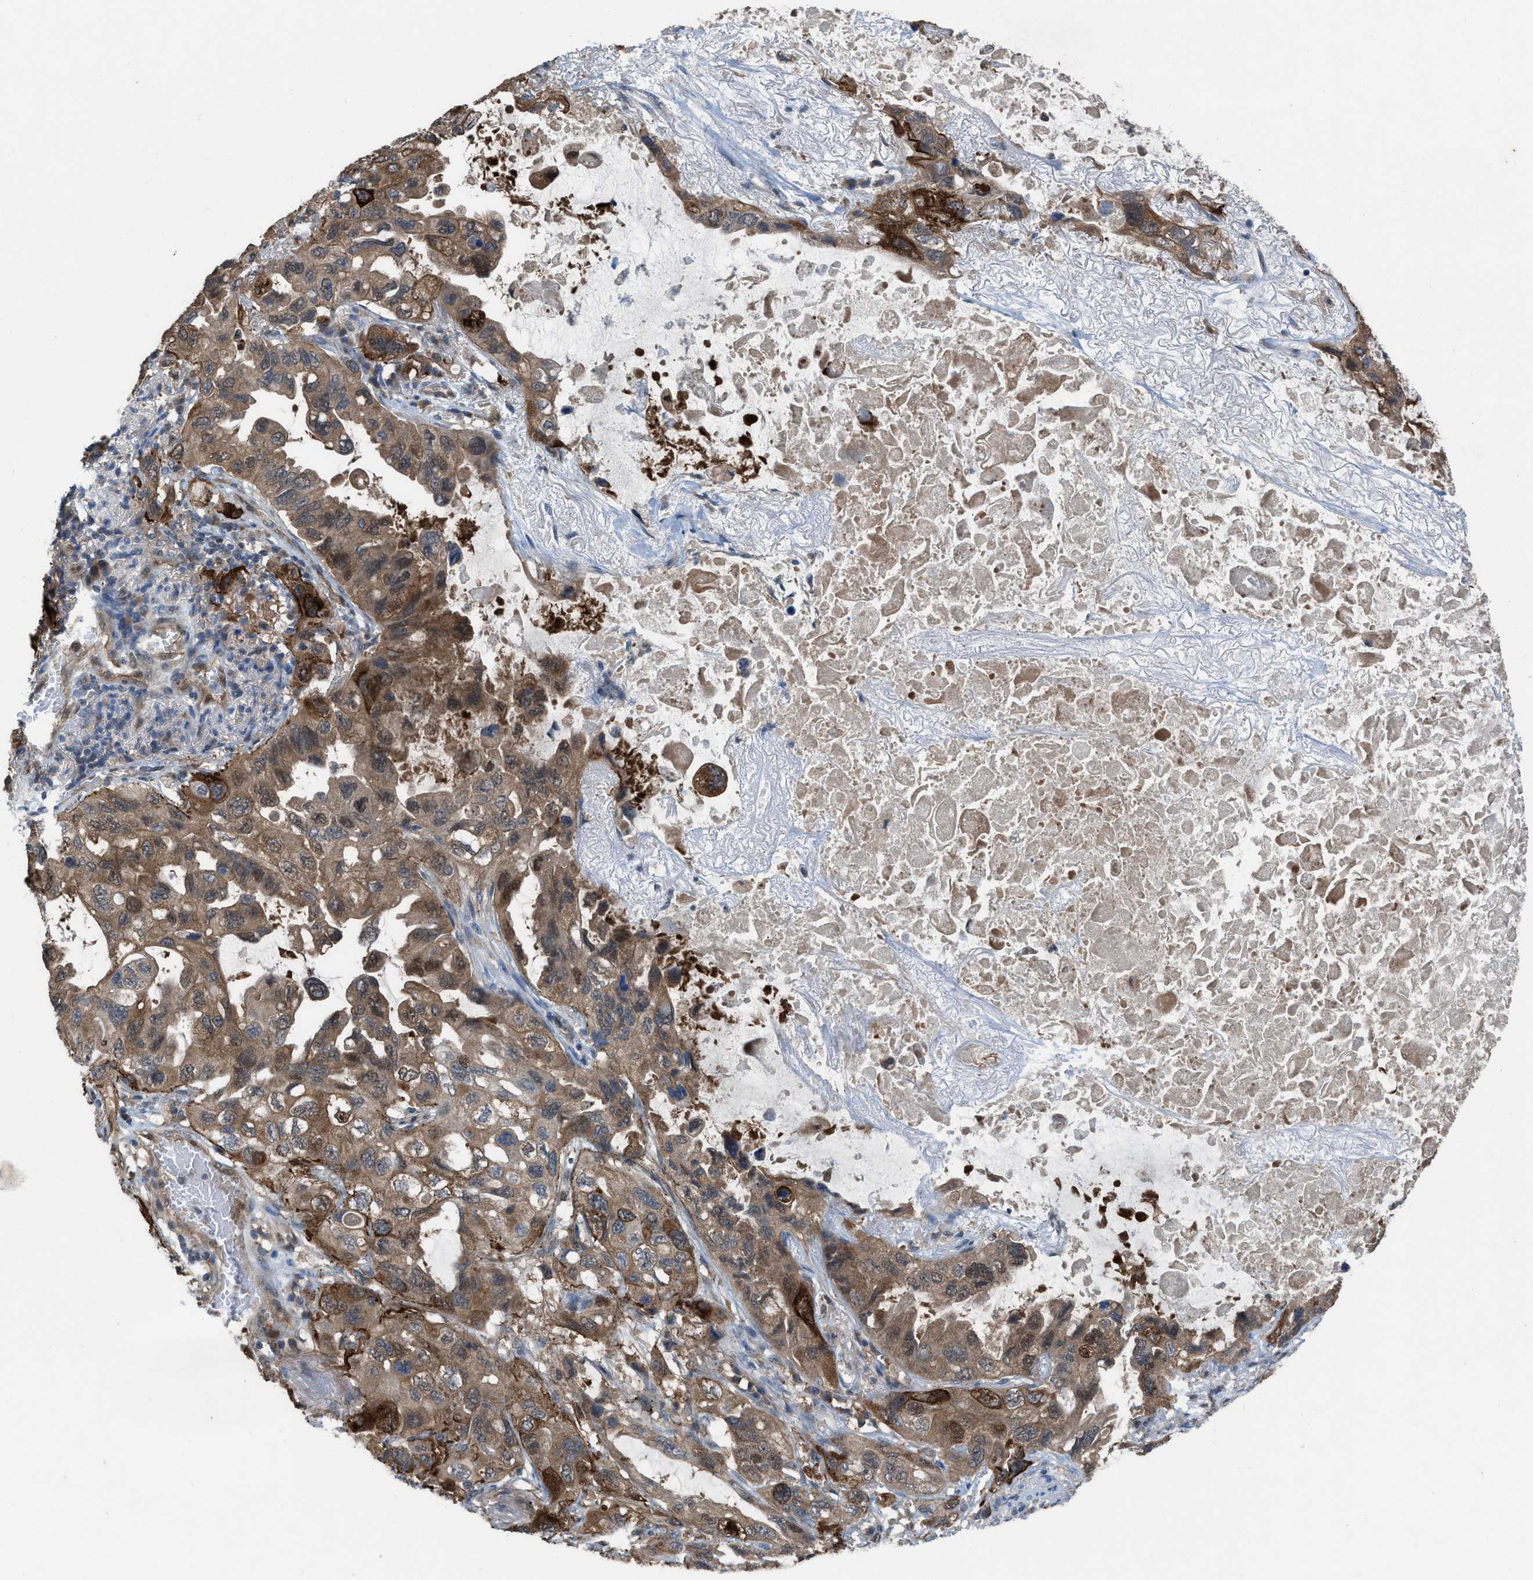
{"staining": {"intensity": "strong", "quantity": ">75%", "location": "cytoplasmic/membranous"}, "tissue": "lung cancer", "cell_type": "Tumor cells", "image_type": "cancer", "snomed": [{"axis": "morphology", "description": "Squamous cell carcinoma, NOS"}, {"axis": "topography", "description": "Lung"}], "caption": "About >75% of tumor cells in squamous cell carcinoma (lung) reveal strong cytoplasmic/membranous protein positivity as visualized by brown immunohistochemical staining.", "gene": "PLAA", "patient": {"sex": "female", "age": 73}}